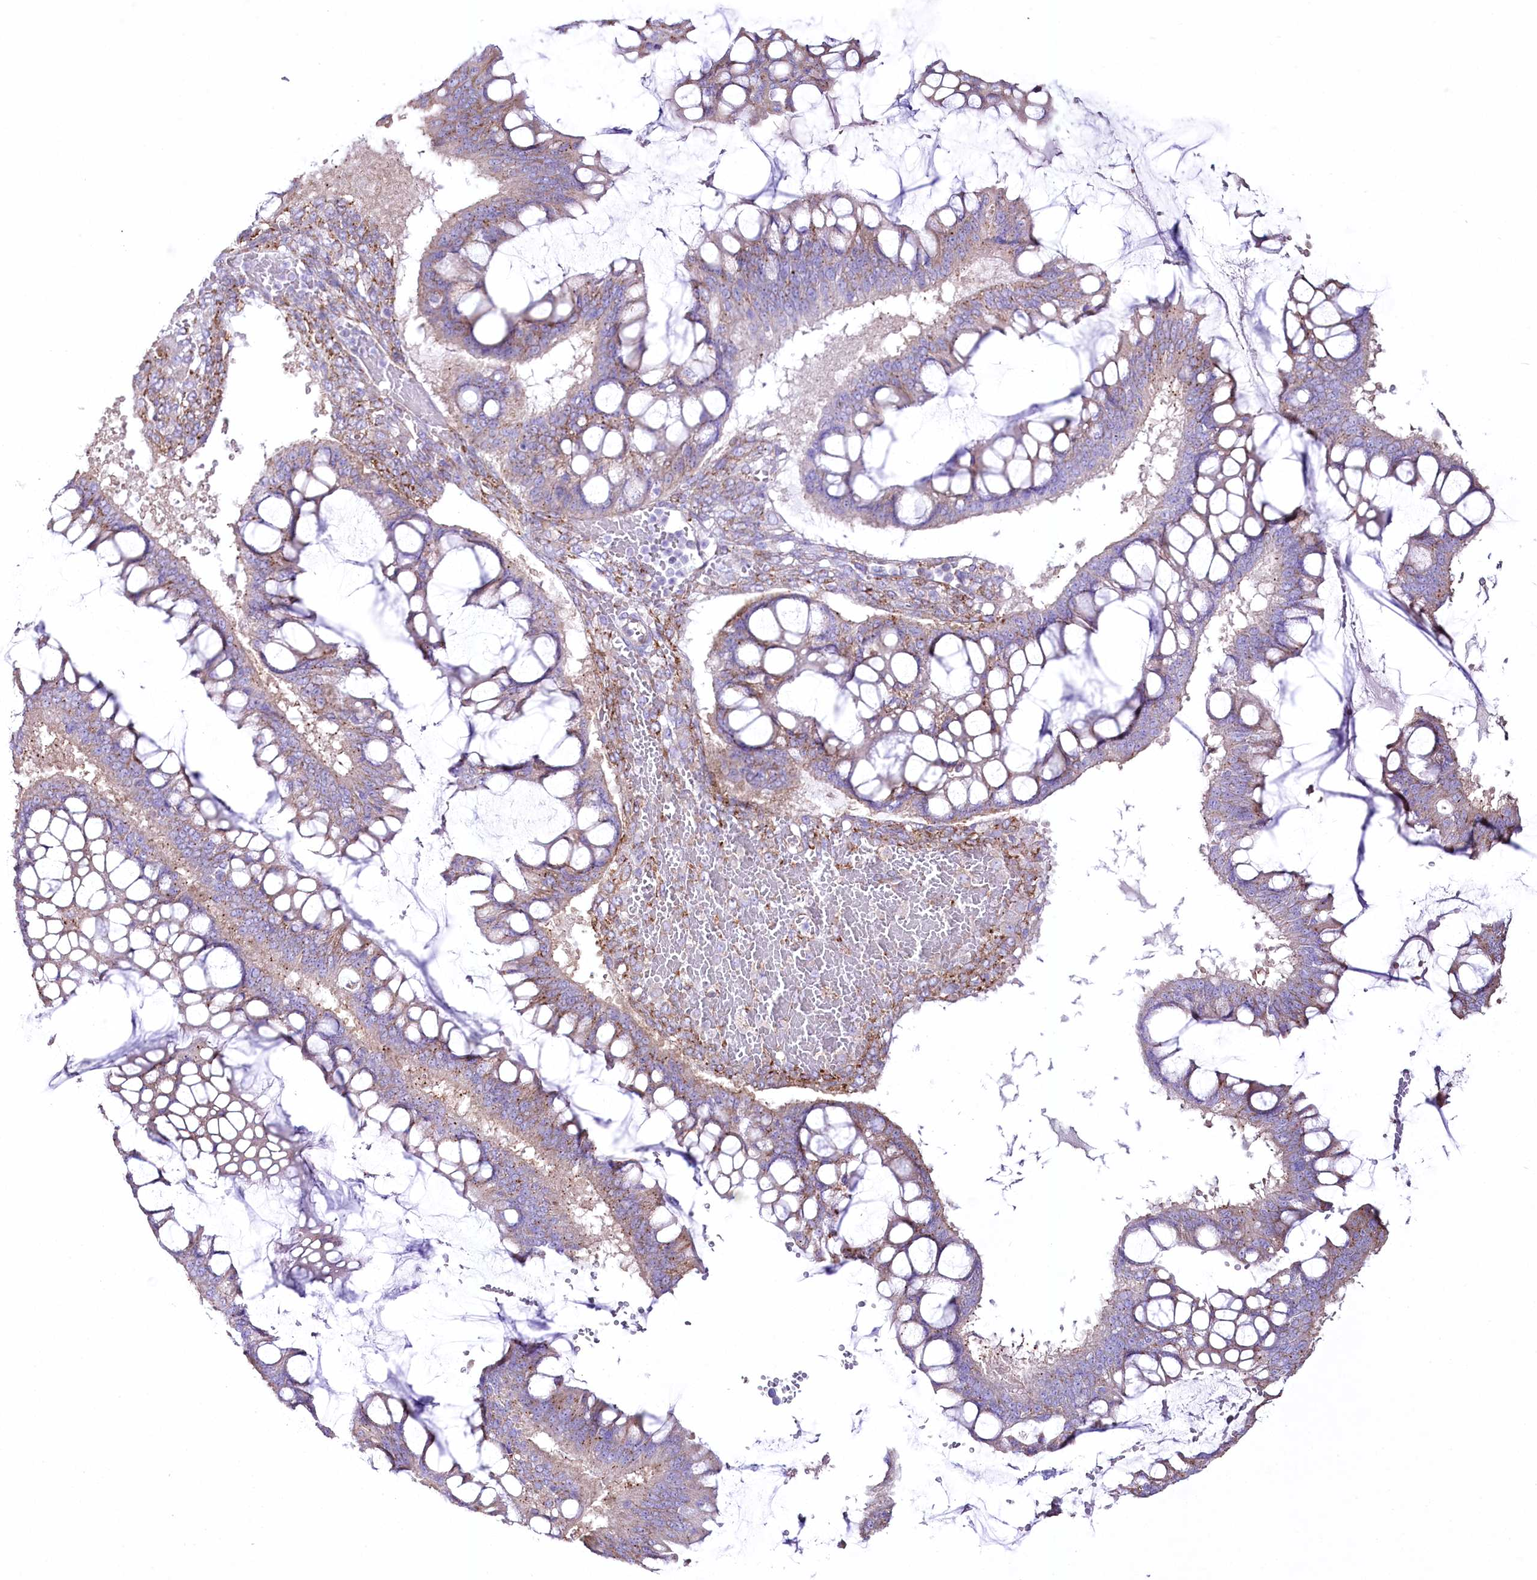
{"staining": {"intensity": "moderate", "quantity": "25%-75%", "location": "cytoplasmic/membranous"}, "tissue": "ovarian cancer", "cell_type": "Tumor cells", "image_type": "cancer", "snomed": [{"axis": "morphology", "description": "Cystadenocarcinoma, mucinous, NOS"}, {"axis": "topography", "description": "Ovary"}], "caption": "Tumor cells show medium levels of moderate cytoplasmic/membranous positivity in about 25%-75% of cells in ovarian cancer. (DAB (3,3'-diaminobenzidine) IHC with brightfield microscopy, high magnification).", "gene": "FAM216A", "patient": {"sex": "female", "age": 73}}